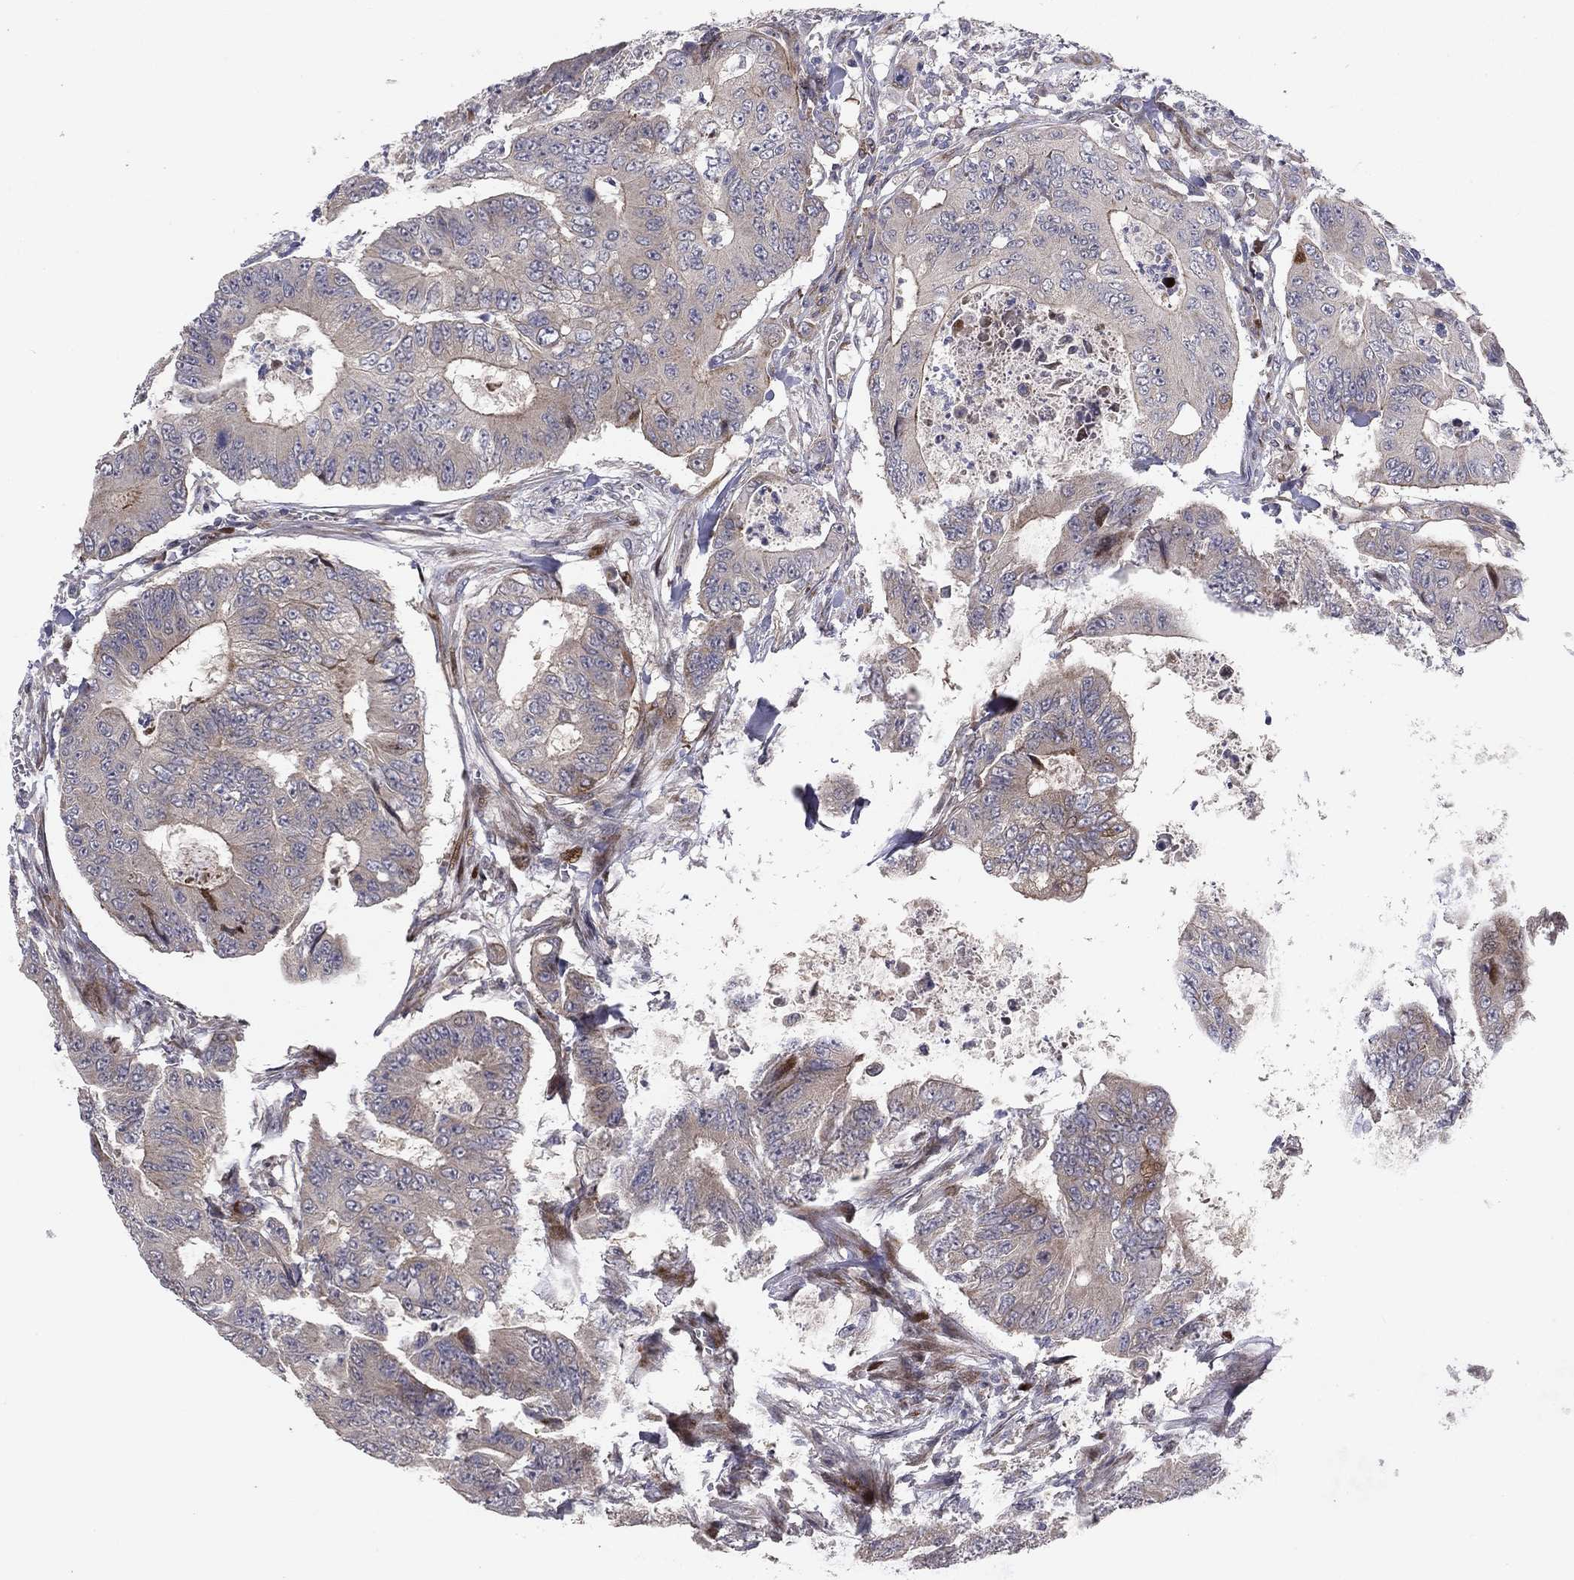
{"staining": {"intensity": "moderate", "quantity": "<25%", "location": "cytoplasmic/membranous"}, "tissue": "colorectal cancer", "cell_type": "Tumor cells", "image_type": "cancer", "snomed": [{"axis": "morphology", "description": "Adenocarcinoma, NOS"}, {"axis": "topography", "description": "Colon"}], "caption": "This is an image of immunohistochemistry (IHC) staining of adenocarcinoma (colorectal), which shows moderate expression in the cytoplasmic/membranous of tumor cells.", "gene": "MIOS", "patient": {"sex": "female", "age": 48}}